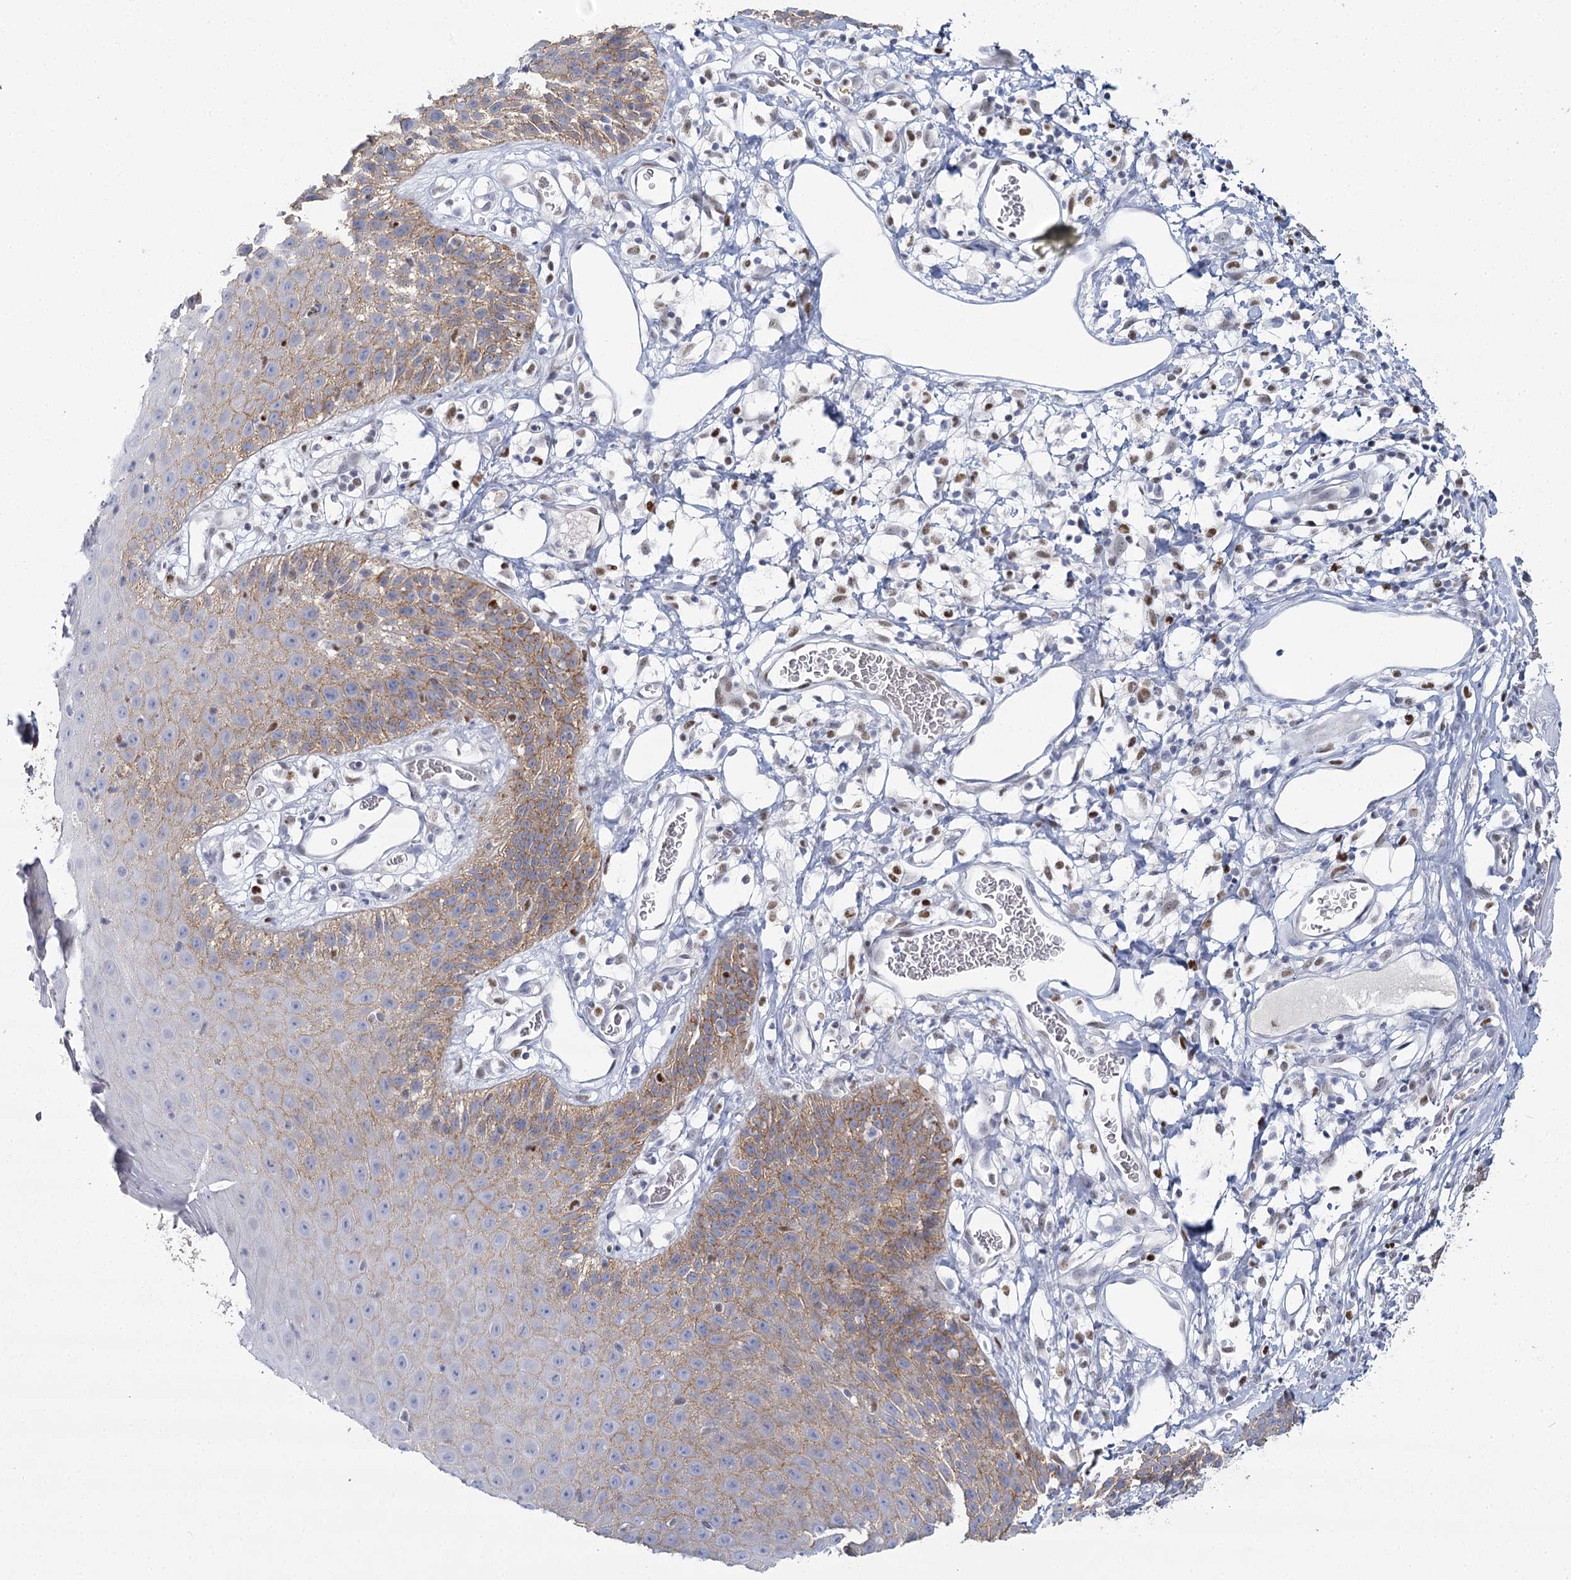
{"staining": {"intensity": "weak", "quantity": "25%-75%", "location": "cytoplasmic/membranous"}, "tissue": "skin", "cell_type": "Epidermal cells", "image_type": "normal", "snomed": [{"axis": "morphology", "description": "Normal tissue, NOS"}, {"axis": "topography", "description": "Vulva"}], "caption": "Skin stained with DAB immunohistochemistry shows low levels of weak cytoplasmic/membranous positivity in about 25%-75% of epidermal cells.", "gene": "IGSF3", "patient": {"sex": "female", "age": 68}}